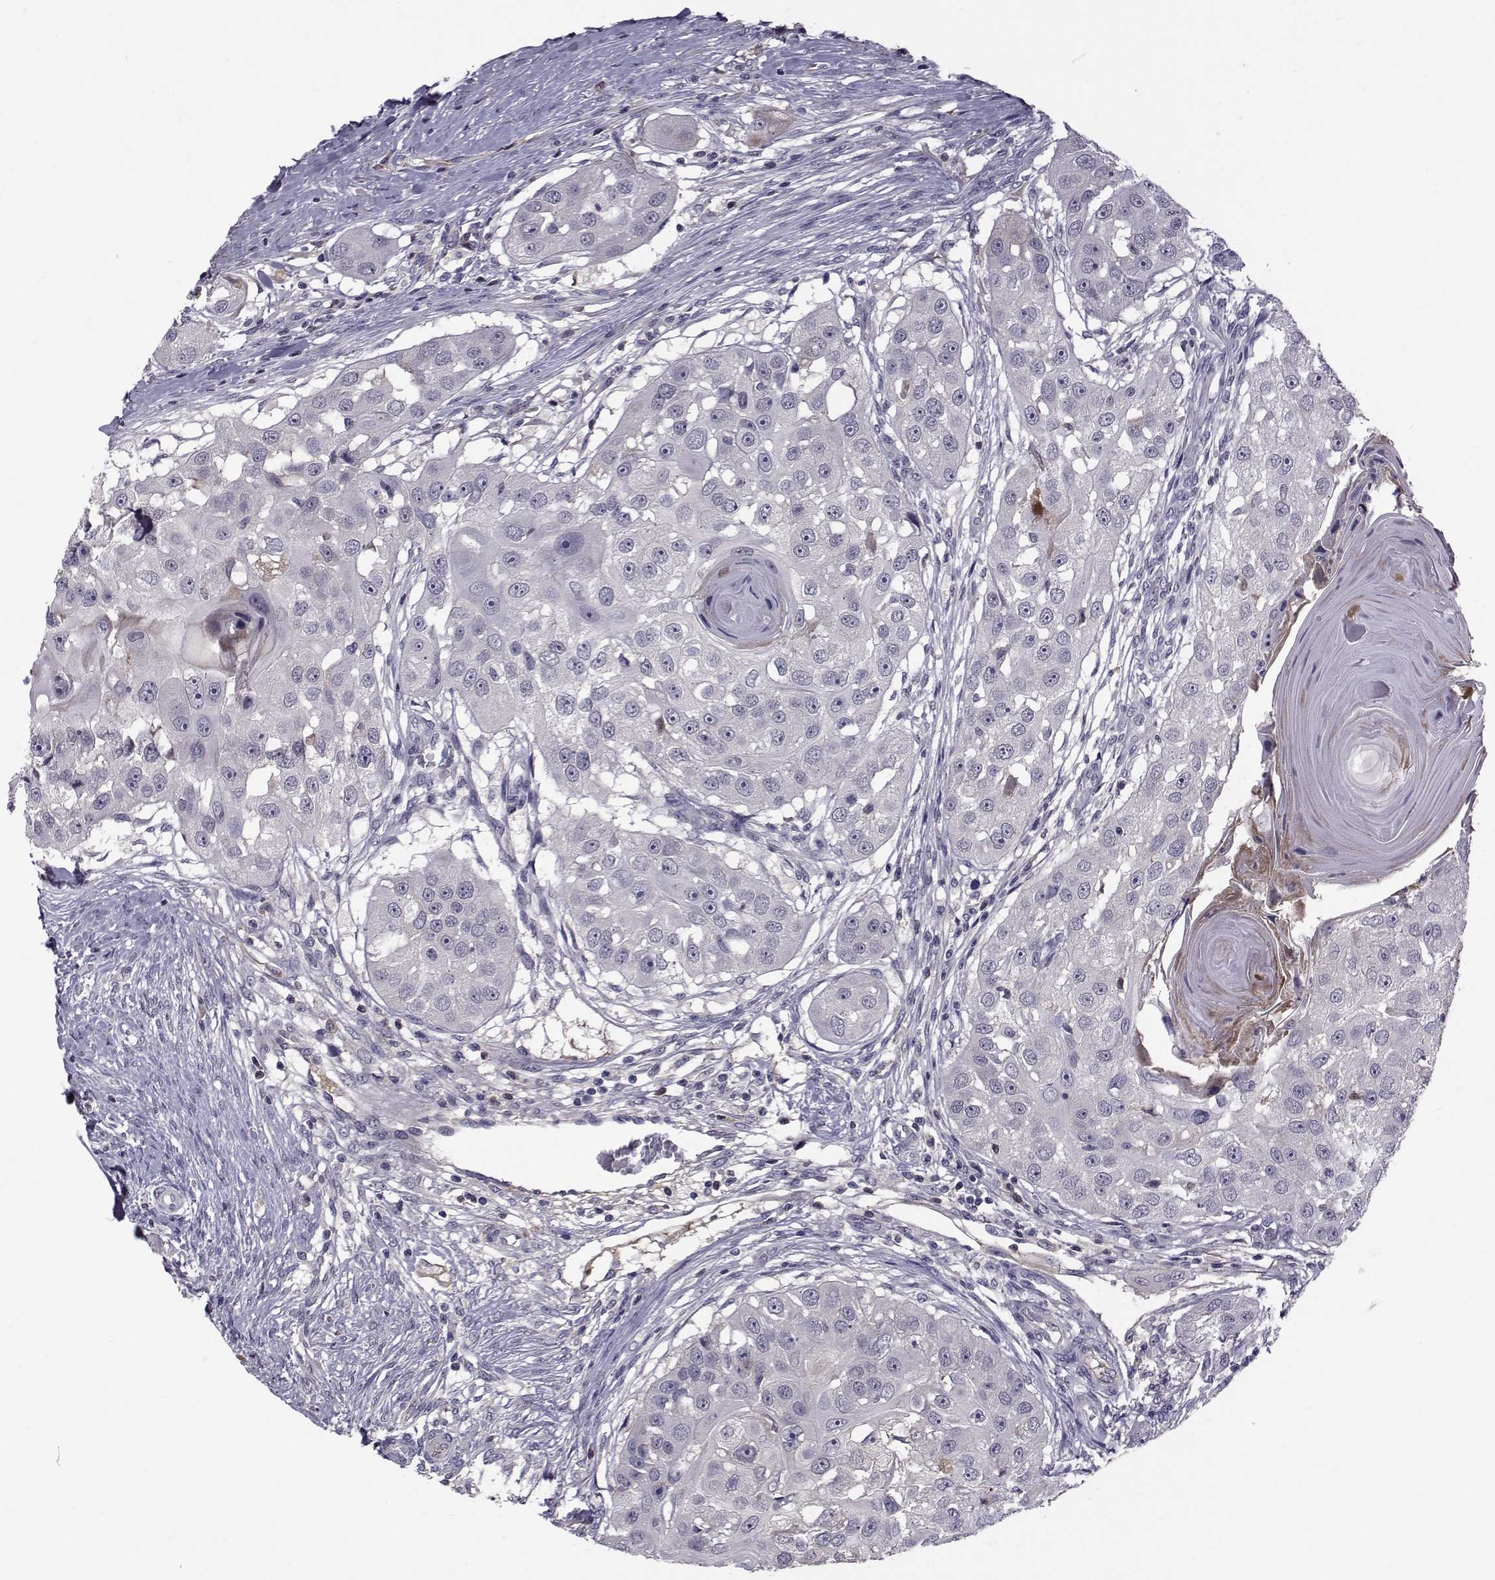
{"staining": {"intensity": "negative", "quantity": "none", "location": "none"}, "tissue": "head and neck cancer", "cell_type": "Tumor cells", "image_type": "cancer", "snomed": [{"axis": "morphology", "description": "Squamous cell carcinoma, NOS"}, {"axis": "topography", "description": "Head-Neck"}], "caption": "Immunohistochemical staining of human head and neck squamous cell carcinoma shows no significant staining in tumor cells. (Stains: DAB immunohistochemistry (IHC) with hematoxylin counter stain, Microscopy: brightfield microscopy at high magnification).", "gene": "TNFRSF11B", "patient": {"sex": "male", "age": 51}}